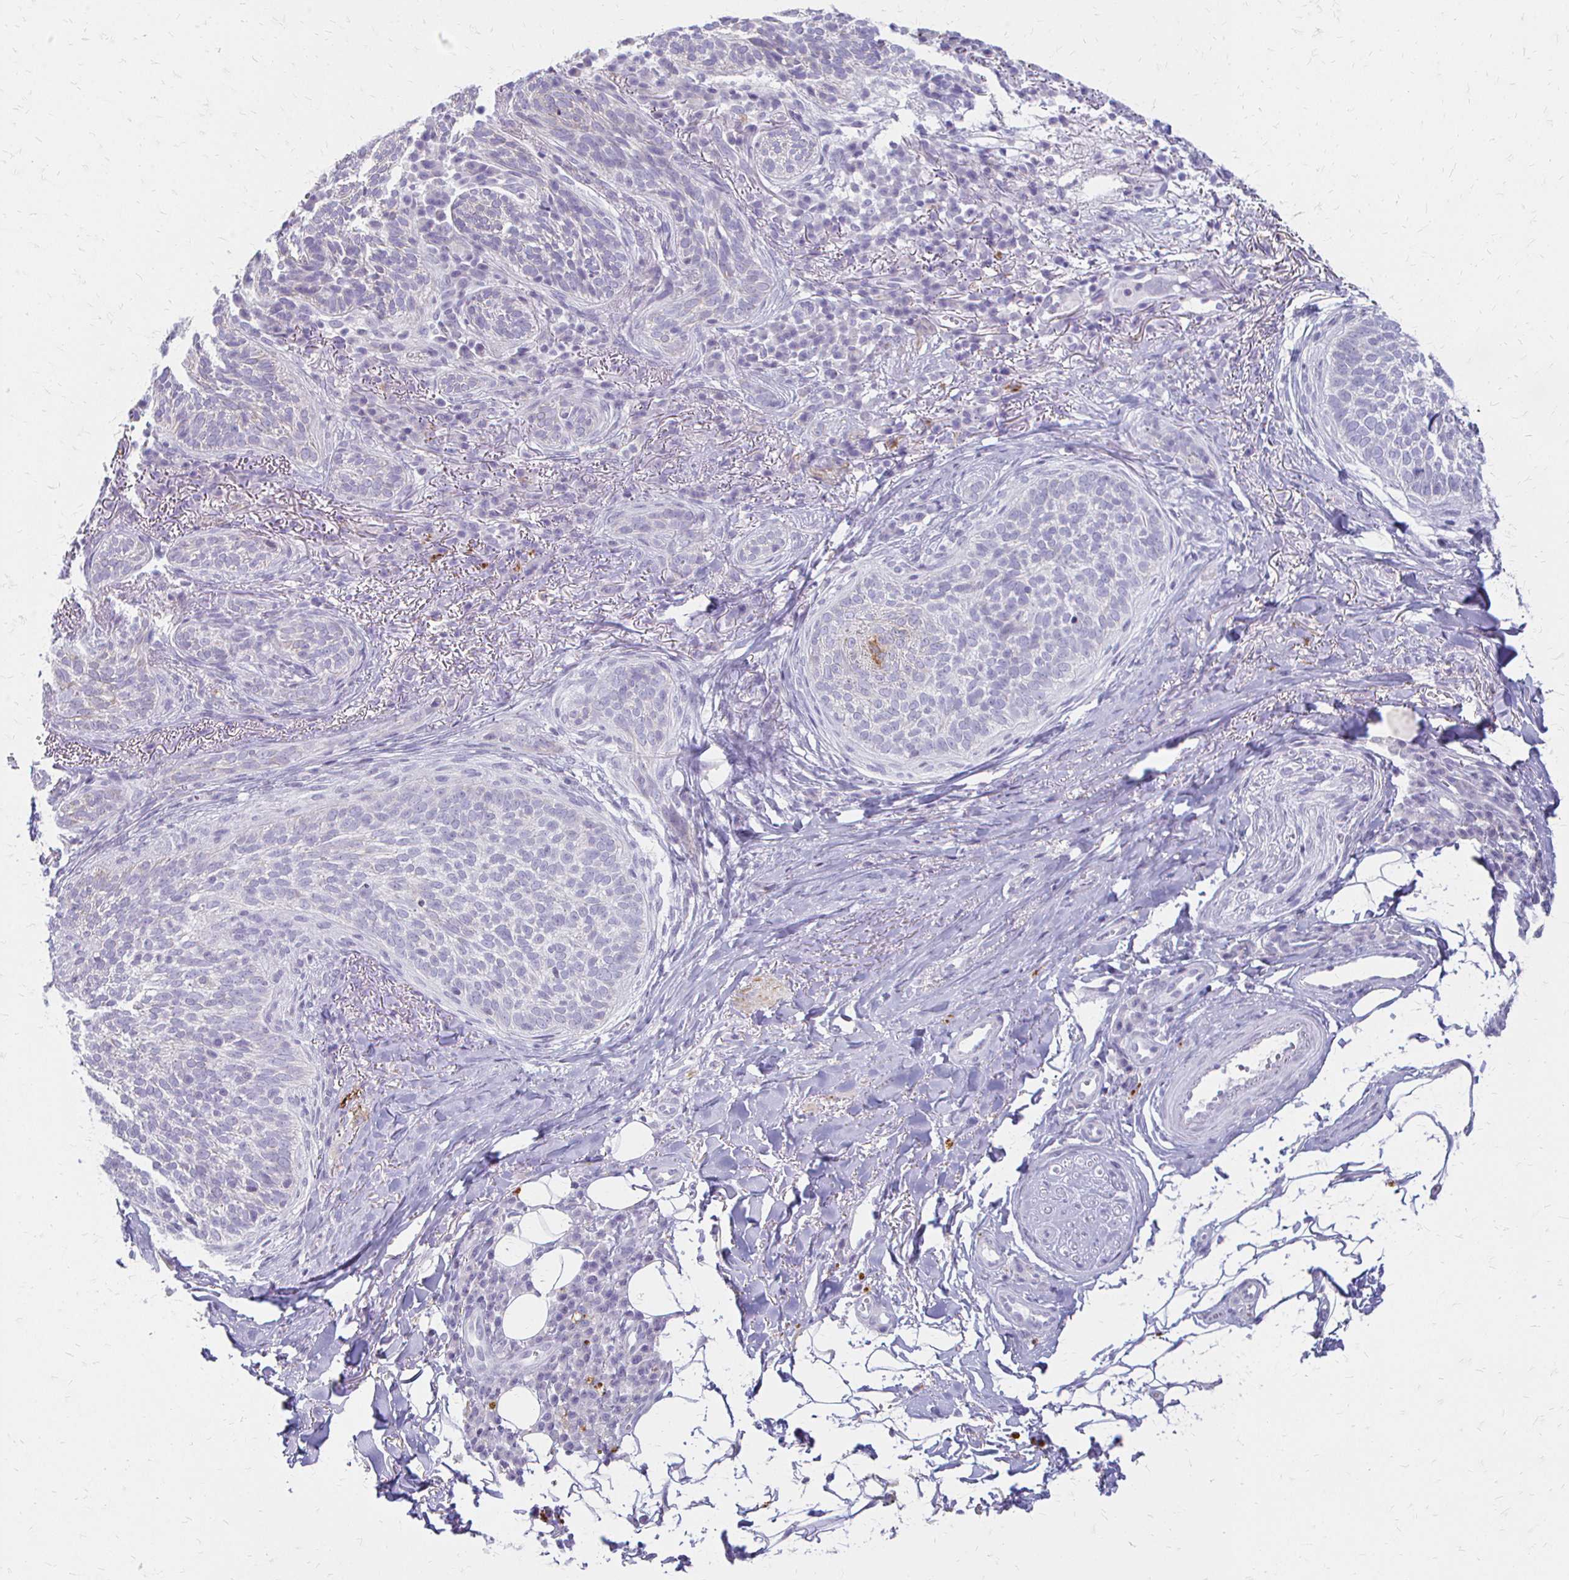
{"staining": {"intensity": "negative", "quantity": "none", "location": "none"}, "tissue": "skin cancer", "cell_type": "Tumor cells", "image_type": "cancer", "snomed": [{"axis": "morphology", "description": "Basal cell carcinoma"}, {"axis": "topography", "description": "Skin"}, {"axis": "topography", "description": "Skin of head"}], "caption": "A photomicrograph of basal cell carcinoma (skin) stained for a protein reveals no brown staining in tumor cells. (DAB (3,3'-diaminobenzidine) immunohistochemistry (IHC) with hematoxylin counter stain).", "gene": "ACP5", "patient": {"sex": "male", "age": 62}}